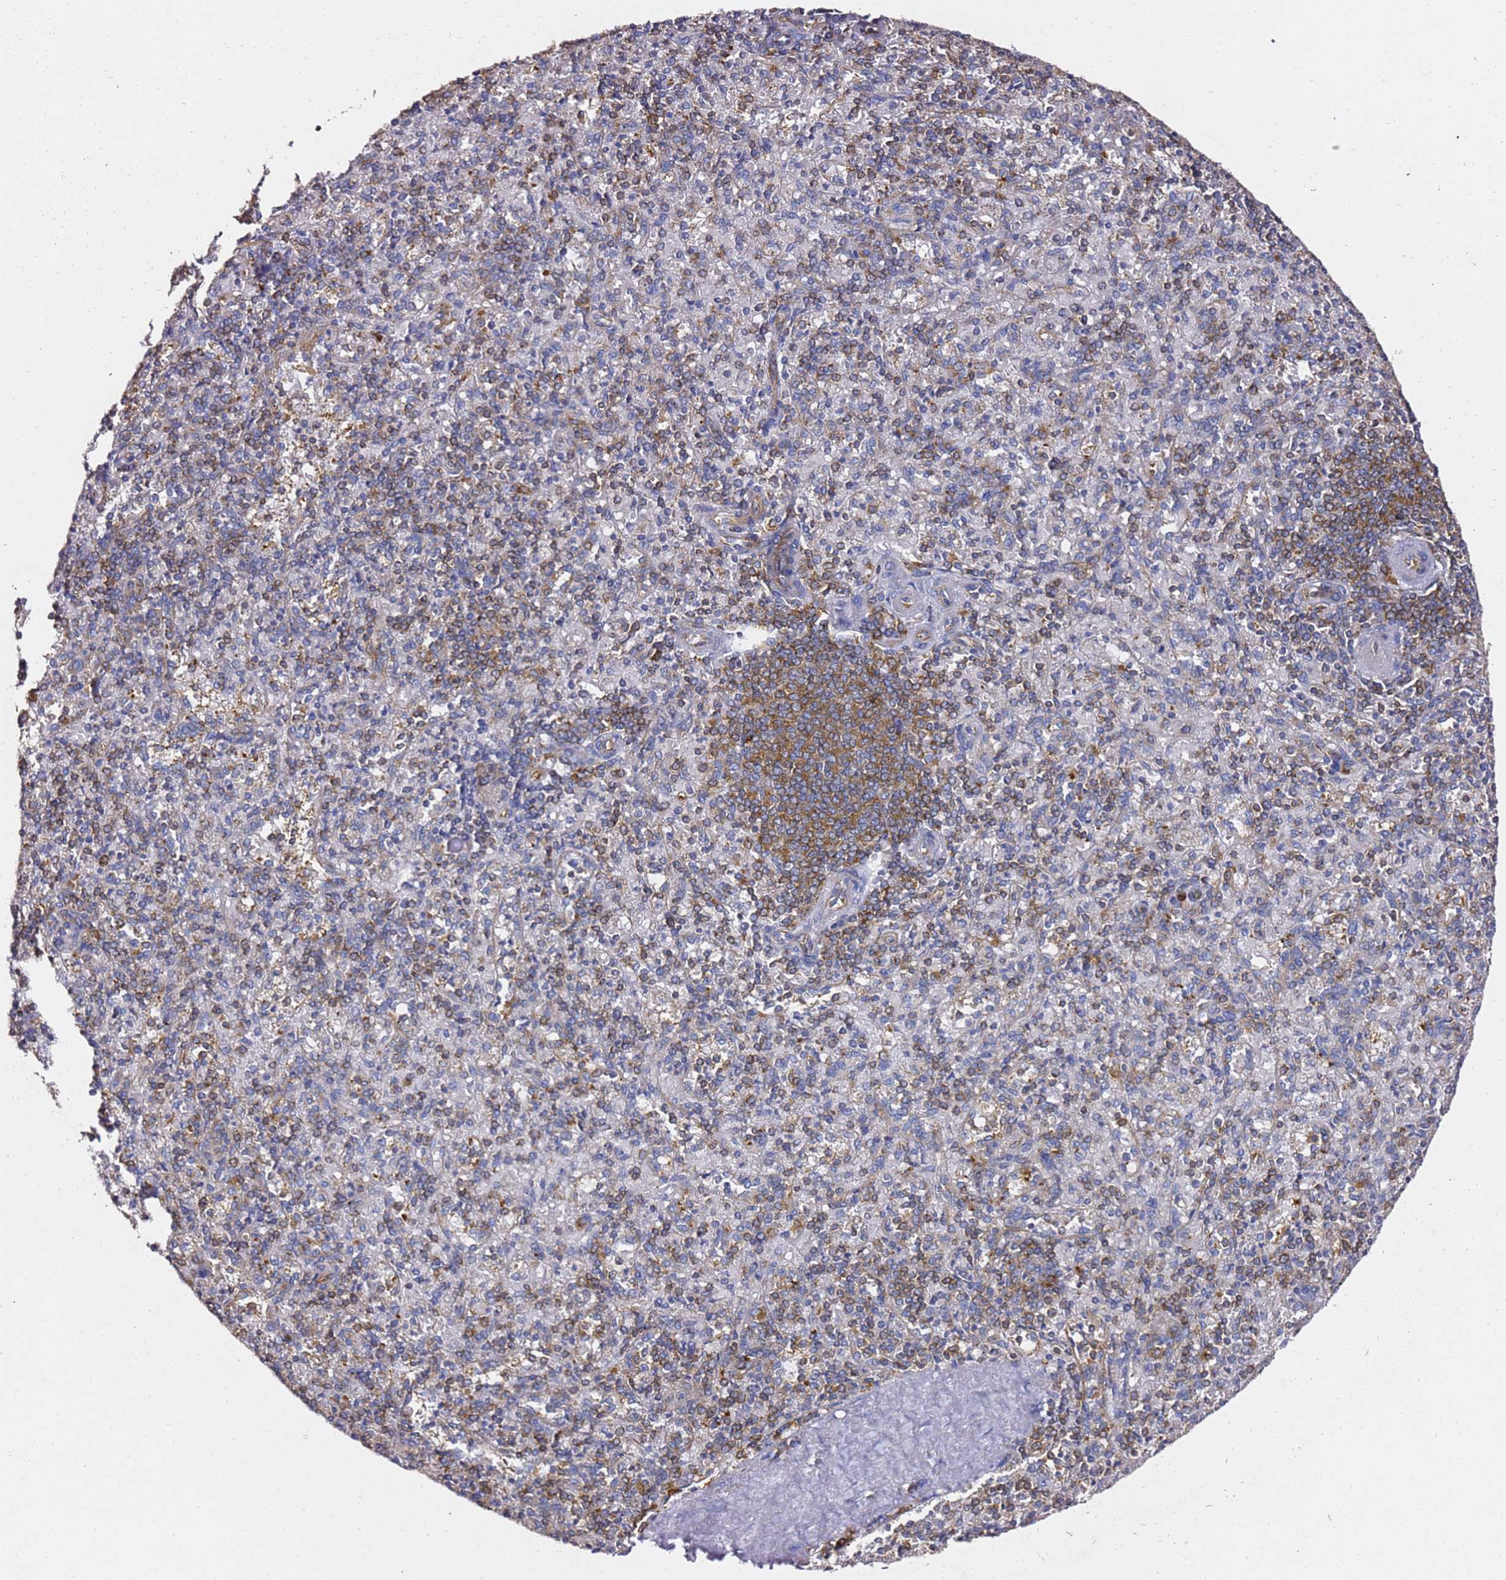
{"staining": {"intensity": "strong", "quantity": "25%-75%", "location": "cytoplasmic/membranous"}, "tissue": "spleen", "cell_type": "Cells in red pulp", "image_type": "normal", "snomed": [{"axis": "morphology", "description": "Normal tissue, NOS"}, {"axis": "topography", "description": "Spleen"}], "caption": "The immunohistochemical stain shows strong cytoplasmic/membranous staining in cells in red pulp of unremarkable spleen. Ihc stains the protein of interest in brown and the nuclei are stained blue.", "gene": "TPST1", "patient": {"sex": "male", "age": 82}}